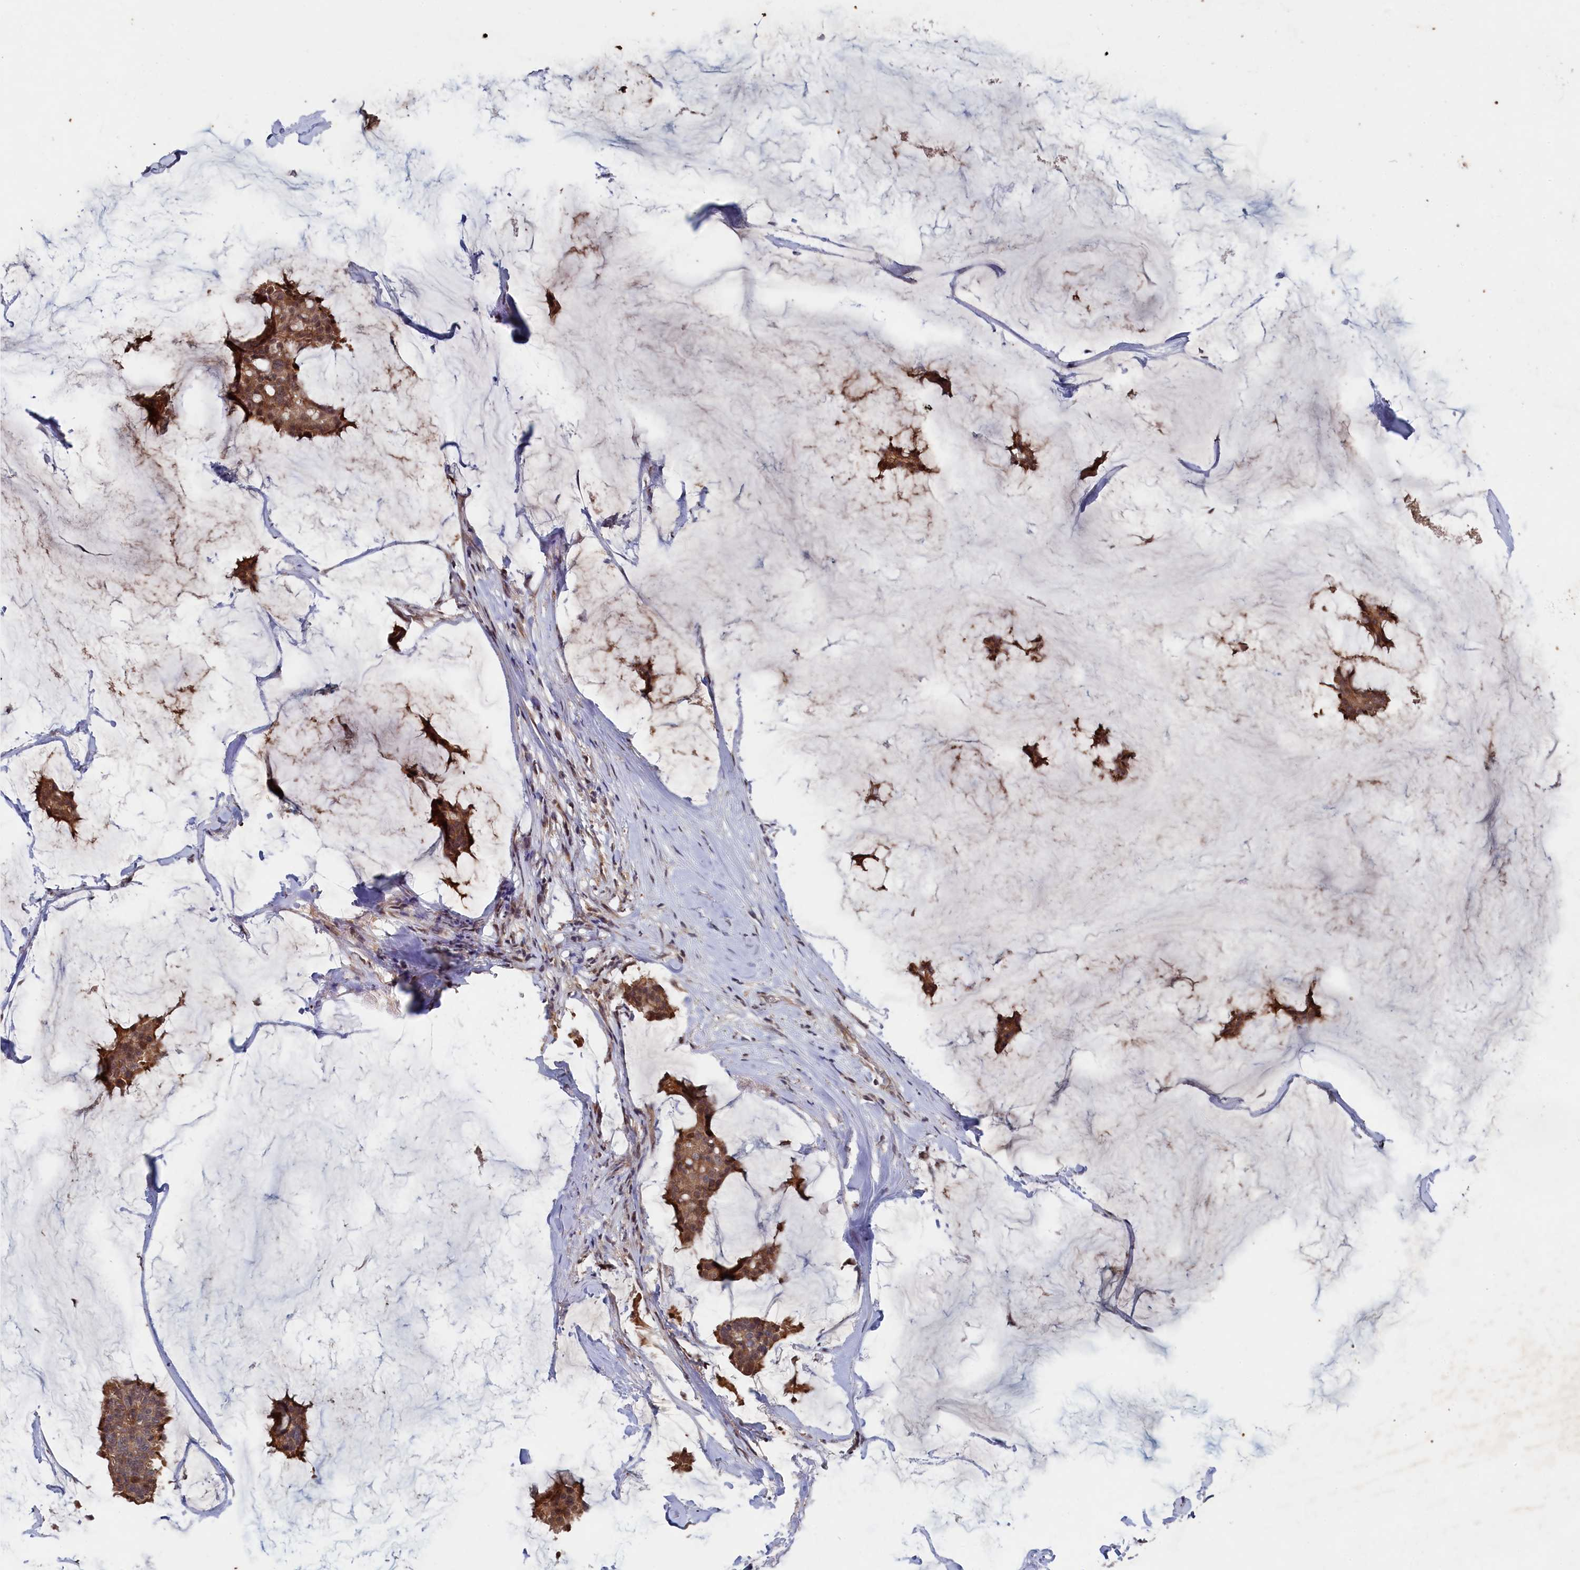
{"staining": {"intensity": "moderate", "quantity": ">75%", "location": "cytoplasmic/membranous,nuclear"}, "tissue": "breast cancer", "cell_type": "Tumor cells", "image_type": "cancer", "snomed": [{"axis": "morphology", "description": "Duct carcinoma"}, {"axis": "topography", "description": "Breast"}], "caption": "Tumor cells exhibit medium levels of moderate cytoplasmic/membranous and nuclear positivity in about >75% of cells in human breast cancer (infiltrating ductal carcinoma).", "gene": "TMC5", "patient": {"sex": "female", "age": 93}}